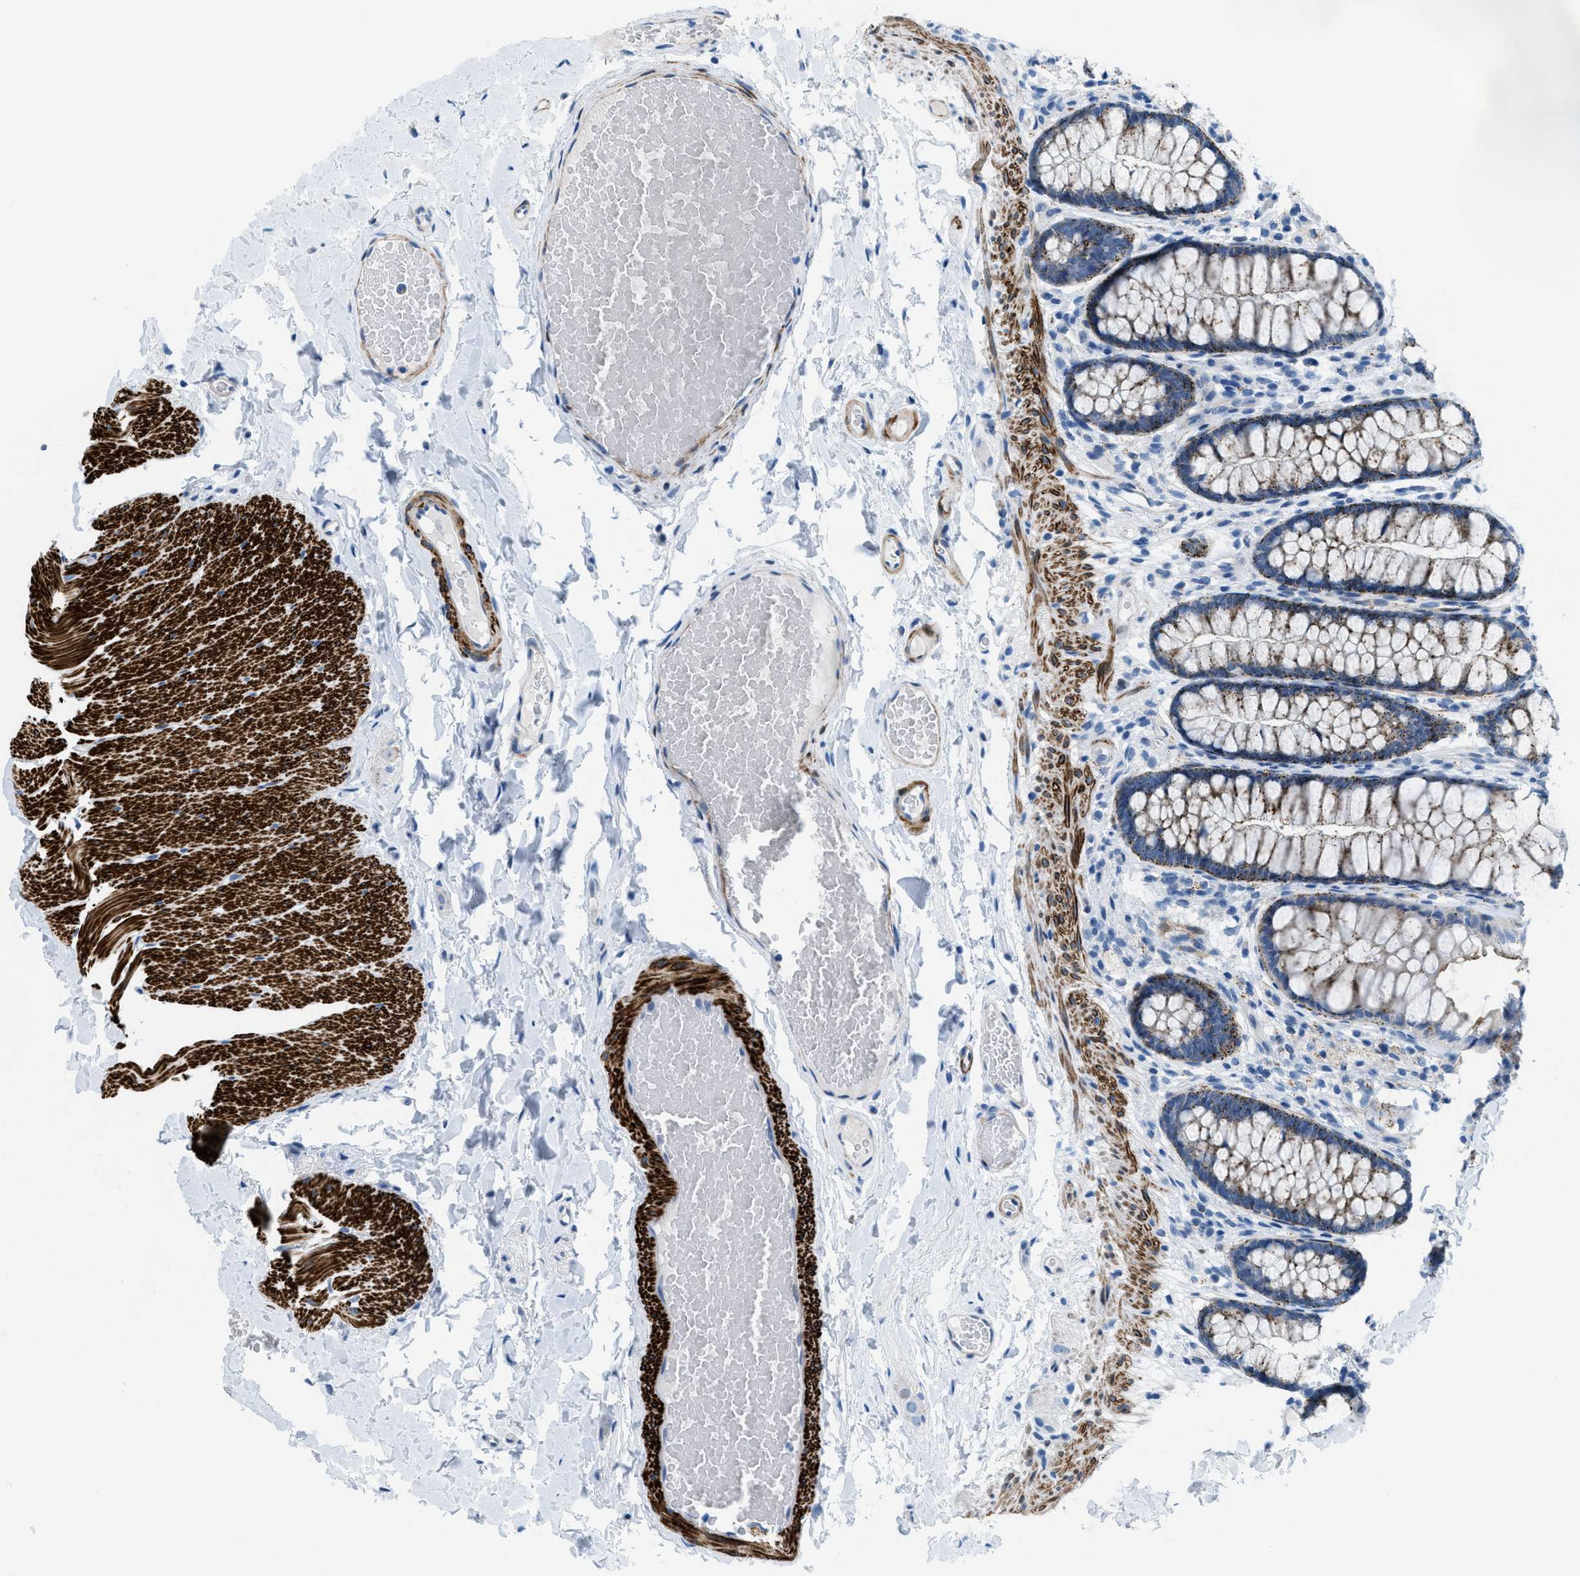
{"staining": {"intensity": "negative", "quantity": "none", "location": "none"}, "tissue": "colon", "cell_type": "Endothelial cells", "image_type": "normal", "snomed": [{"axis": "morphology", "description": "Normal tissue, NOS"}, {"axis": "topography", "description": "Colon"}], "caption": "Micrograph shows no significant protein positivity in endothelial cells of unremarkable colon.", "gene": "MFSD13A", "patient": {"sex": "female", "age": 56}}